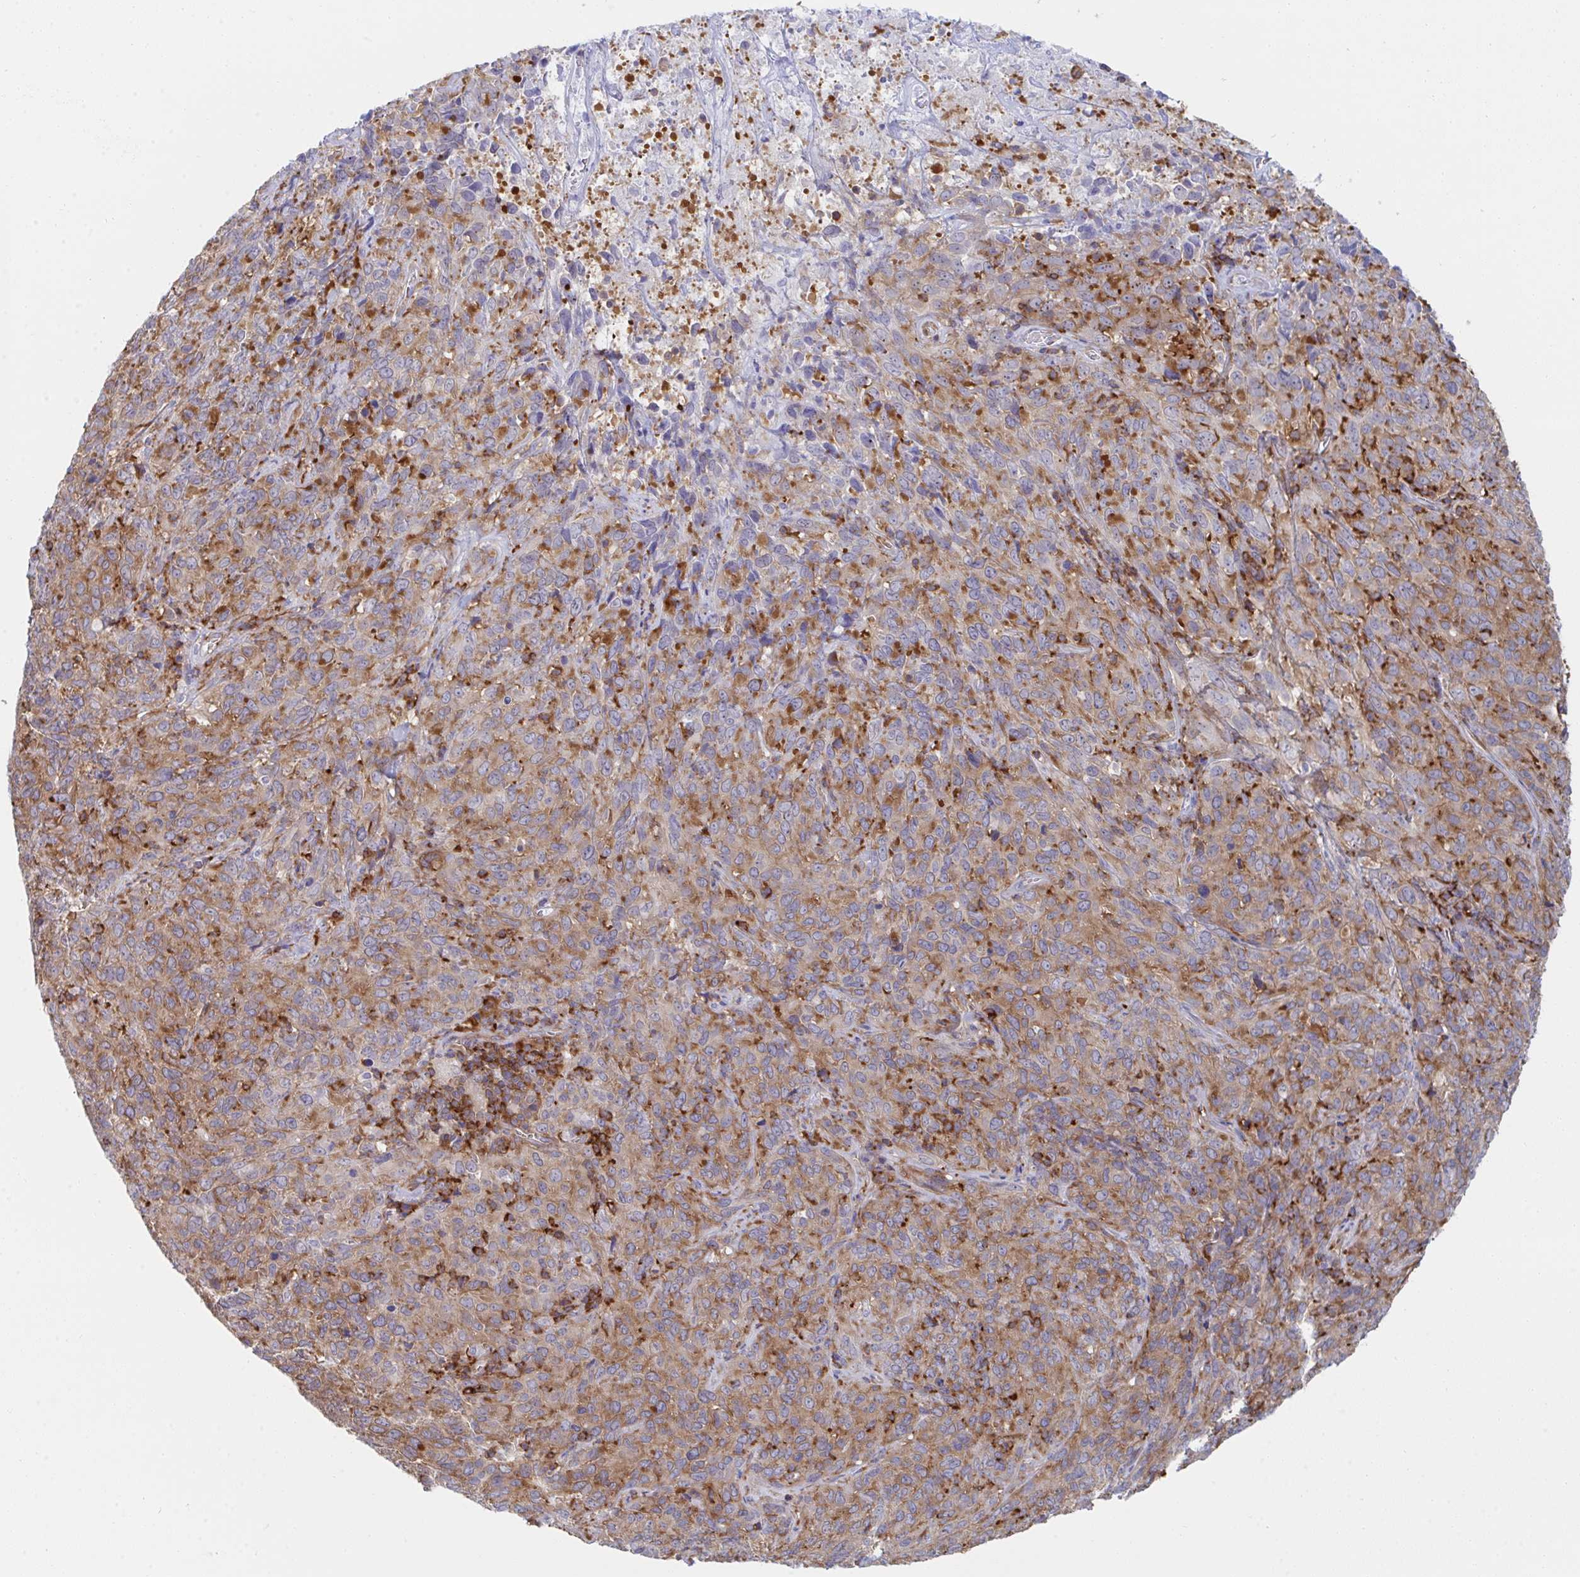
{"staining": {"intensity": "moderate", "quantity": ">75%", "location": "cytoplasmic/membranous"}, "tissue": "cervical cancer", "cell_type": "Tumor cells", "image_type": "cancer", "snomed": [{"axis": "morphology", "description": "Squamous cell carcinoma, NOS"}, {"axis": "topography", "description": "Cervix"}], "caption": "The micrograph displays immunohistochemical staining of cervical cancer. There is moderate cytoplasmic/membranous staining is present in approximately >75% of tumor cells.", "gene": "WNK1", "patient": {"sex": "female", "age": 51}}